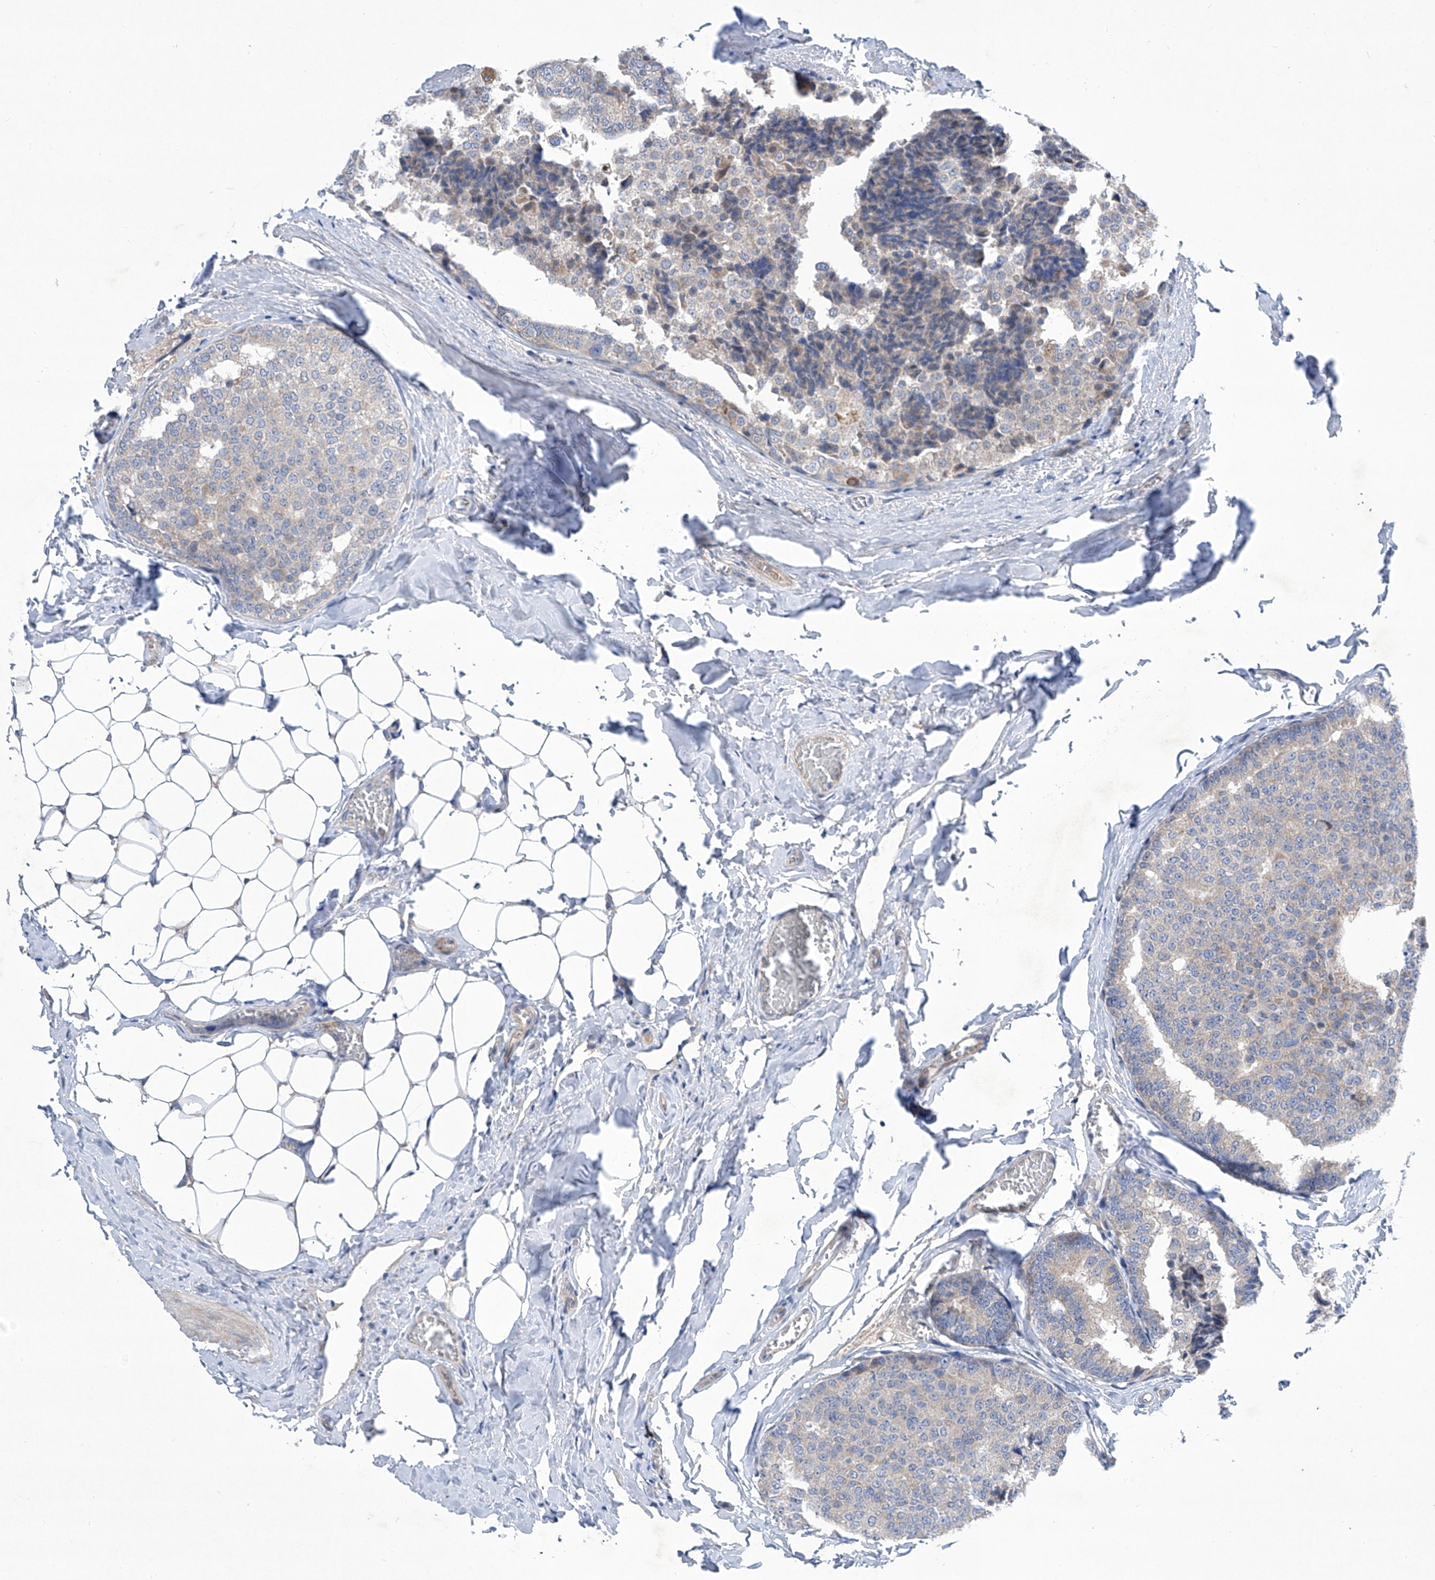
{"staining": {"intensity": "negative", "quantity": "none", "location": "none"}, "tissue": "breast cancer", "cell_type": "Tumor cells", "image_type": "cancer", "snomed": [{"axis": "morphology", "description": "Normal tissue, NOS"}, {"axis": "morphology", "description": "Duct carcinoma"}, {"axis": "topography", "description": "Breast"}], "caption": "Breast intraductal carcinoma was stained to show a protein in brown. There is no significant expression in tumor cells.", "gene": "SRBD1", "patient": {"sex": "female", "age": 43}}